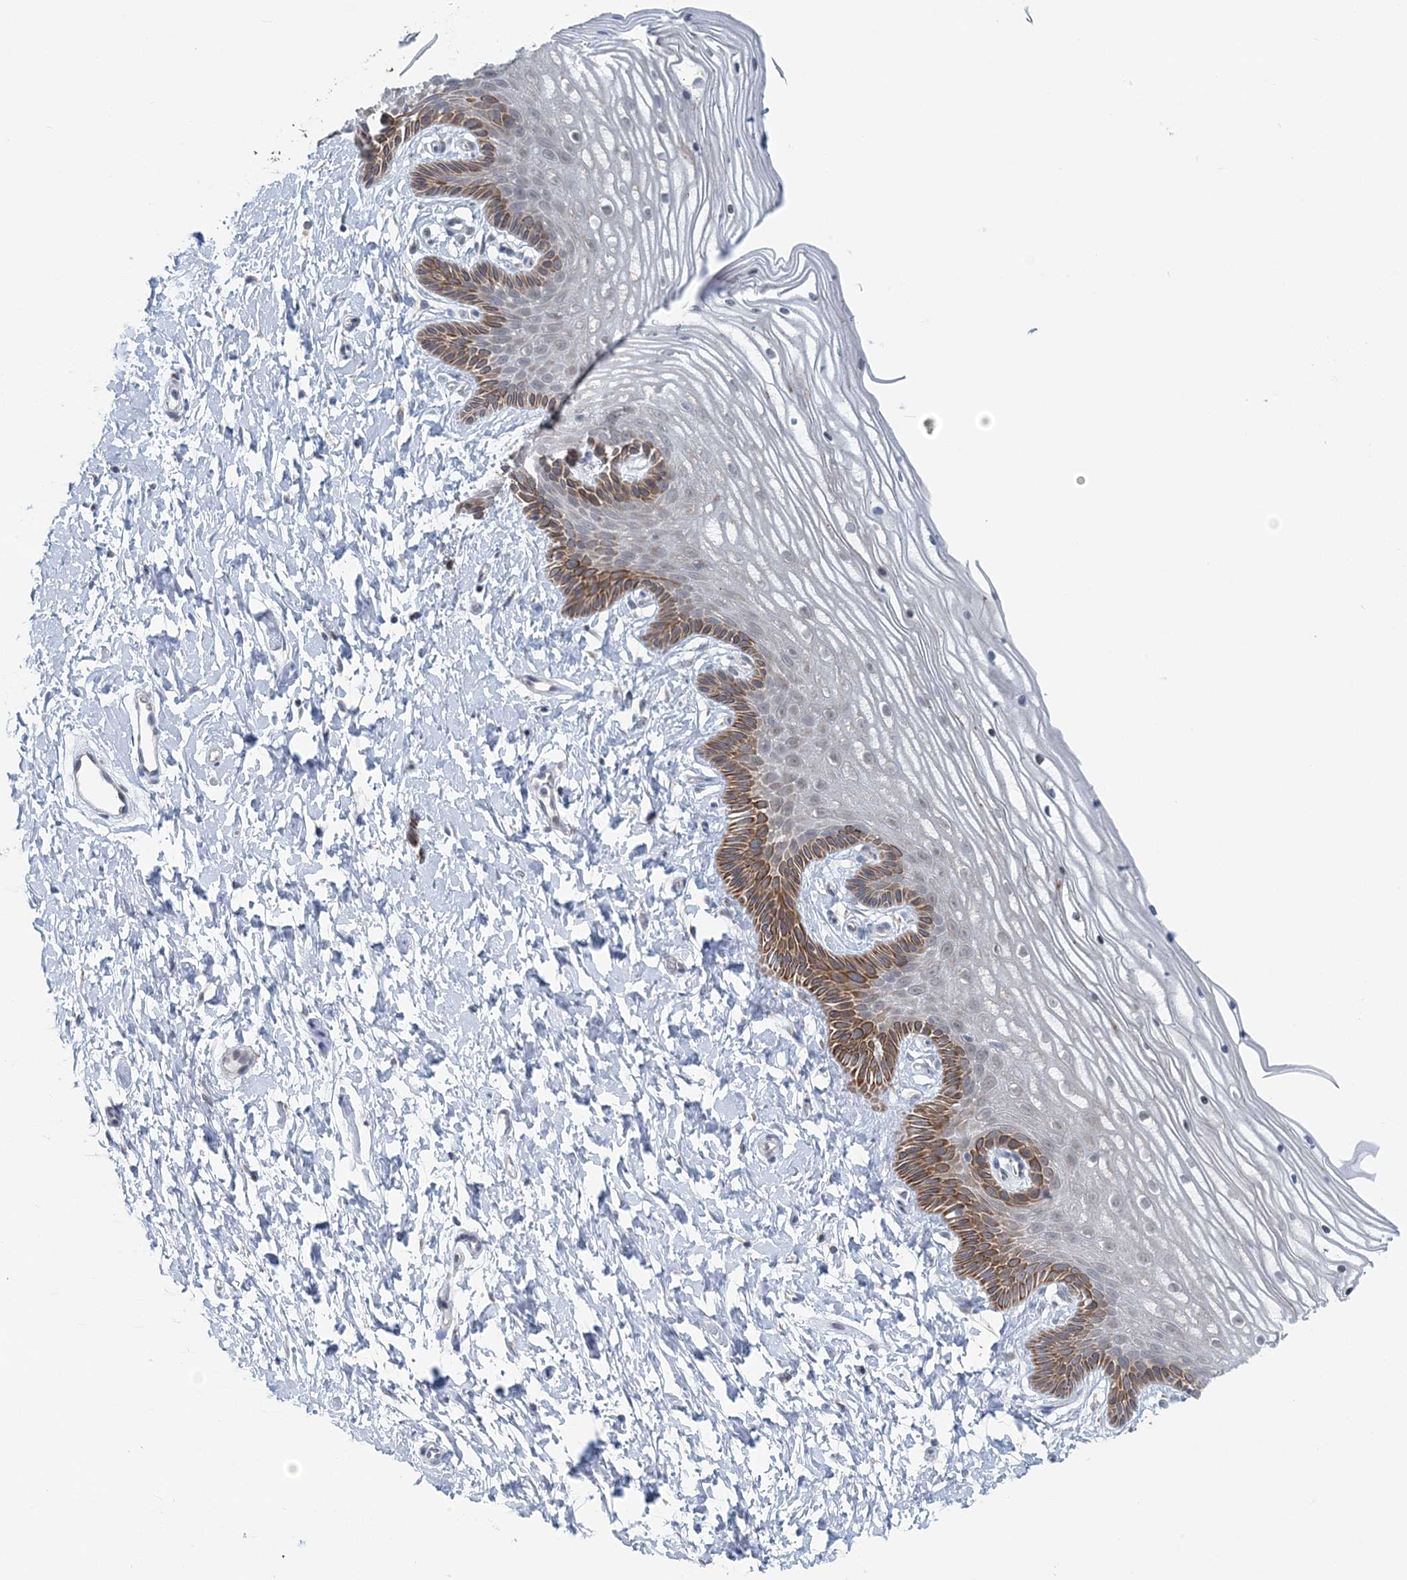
{"staining": {"intensity": "moderate", "quantity": ">75%", "location": "cytoplasmic/membranous"}, "tissue": "vagina", "cell_type": "Squamous epithelial cells", "image_type": "normal", "snomed": [{"axis": "morphology", "description": "Normal tissue, NOS"}, {"axis": "topography", "description": "Vagina"}, {"axis": "topography", "description": "Cervix"}], "caption": "An image of vagina stained for a protein demonstrates moderate cytoplasmic/membranous brown staining in squamous epithelial cells. (Brightfield microscopy of DAB IHC at high magnification).", "gene": "RNF150", "patient": {"sex": "female", "age": 40}}